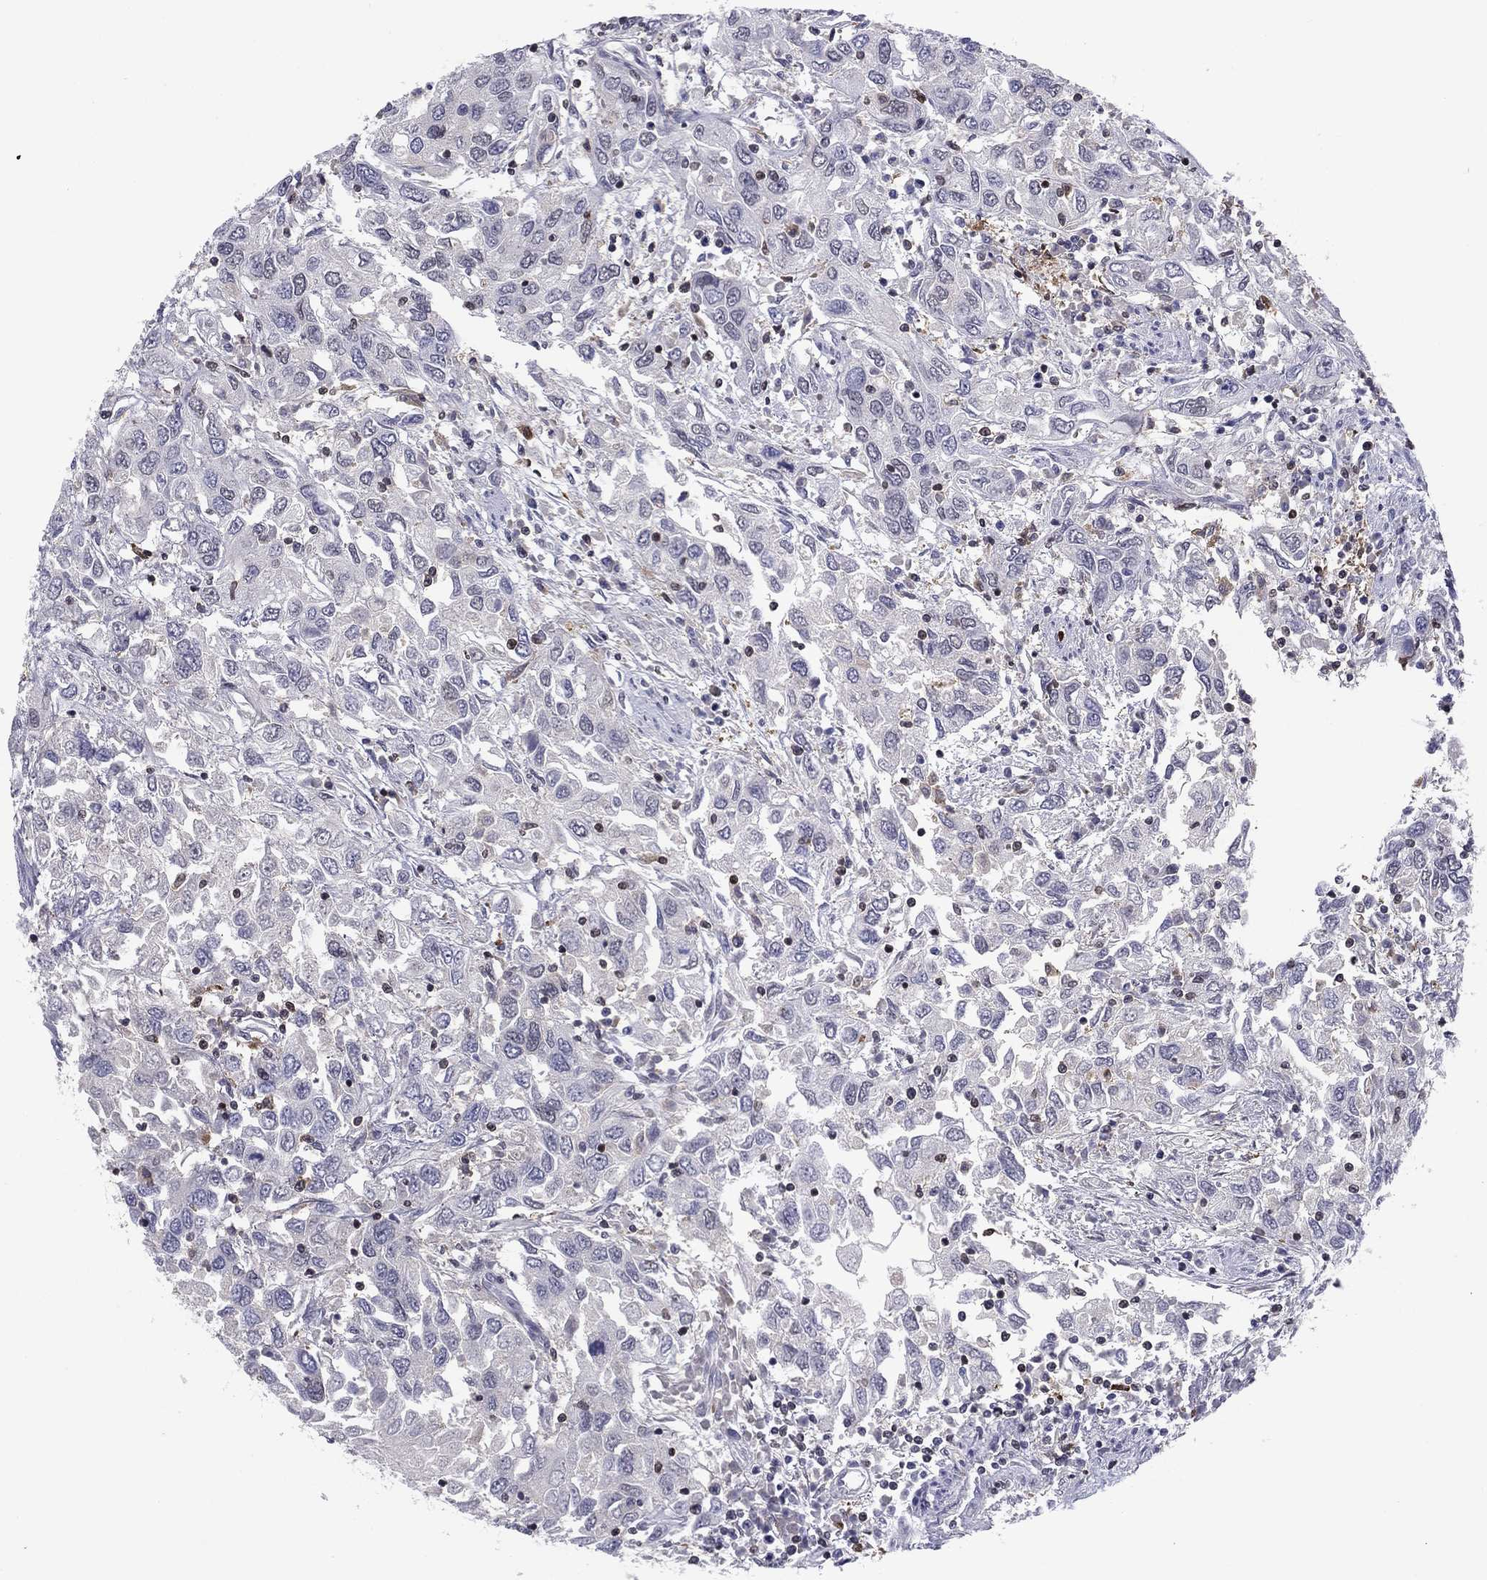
{"staining": {"intensity": "negative", "quantity": "none", "location": "none"}, "tissue": "urothelial cancer", "cell_type": "Tumor cells", "image_type": "cancer", "snomed": [{"axis": "morphology", "description": "Urothelial carcinoma, High grade"}, {"axis": "topography", "description": "Urinary bladder"}], "caption": "This is a image of immunohistochemistry staining of urothelial cancer, which shows no positivity in tumor cells. (DAB immunohistochemistry (IHC) with hematoxylin counter stain).", "gene": "PLCB2", "patient": {"sex": "male", "age": 76}}